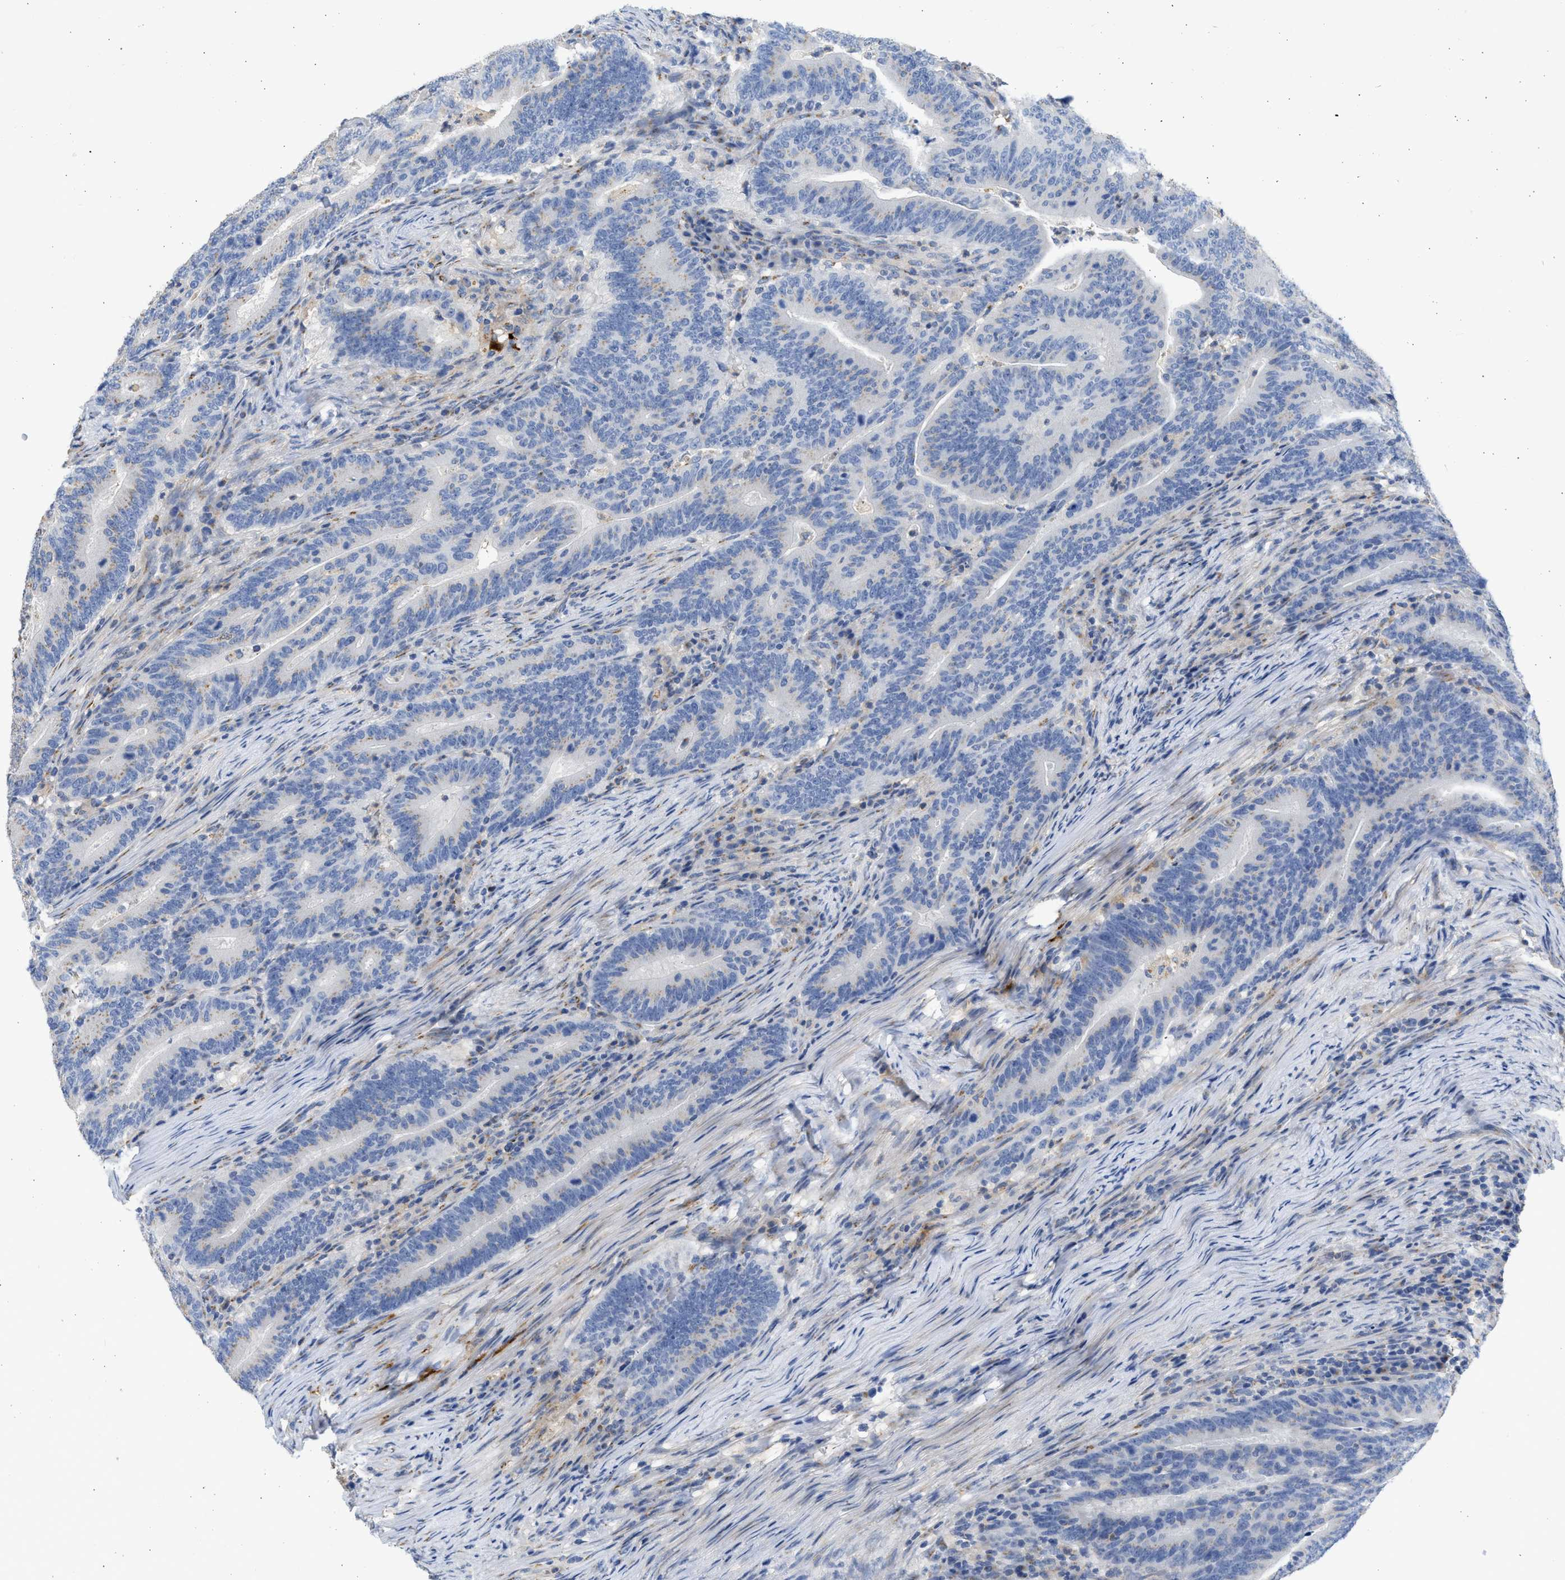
{"staining": {"intensity": "negative", "quantity": "none", "location": "none"}, "tissue": "colorectal cancer", "cell_type": "Tumor cells", "image_type": "cancer", "snomed": [{"axis": "morphology", "description": "Adenocarcinoma, NOS"}, {"axis": "topography", "description": "Colon"}], "caption": "Tumor cells are negative for protein expression in human colorectal cancer (adenocarcinoma). Brightfield microscopy of immunohistochemistry stained with DAB (brown) and hematoxylin (blue), captured at high magnification.", "gene": "IPO8", "patient": {"sex": "female", "age": 66}}